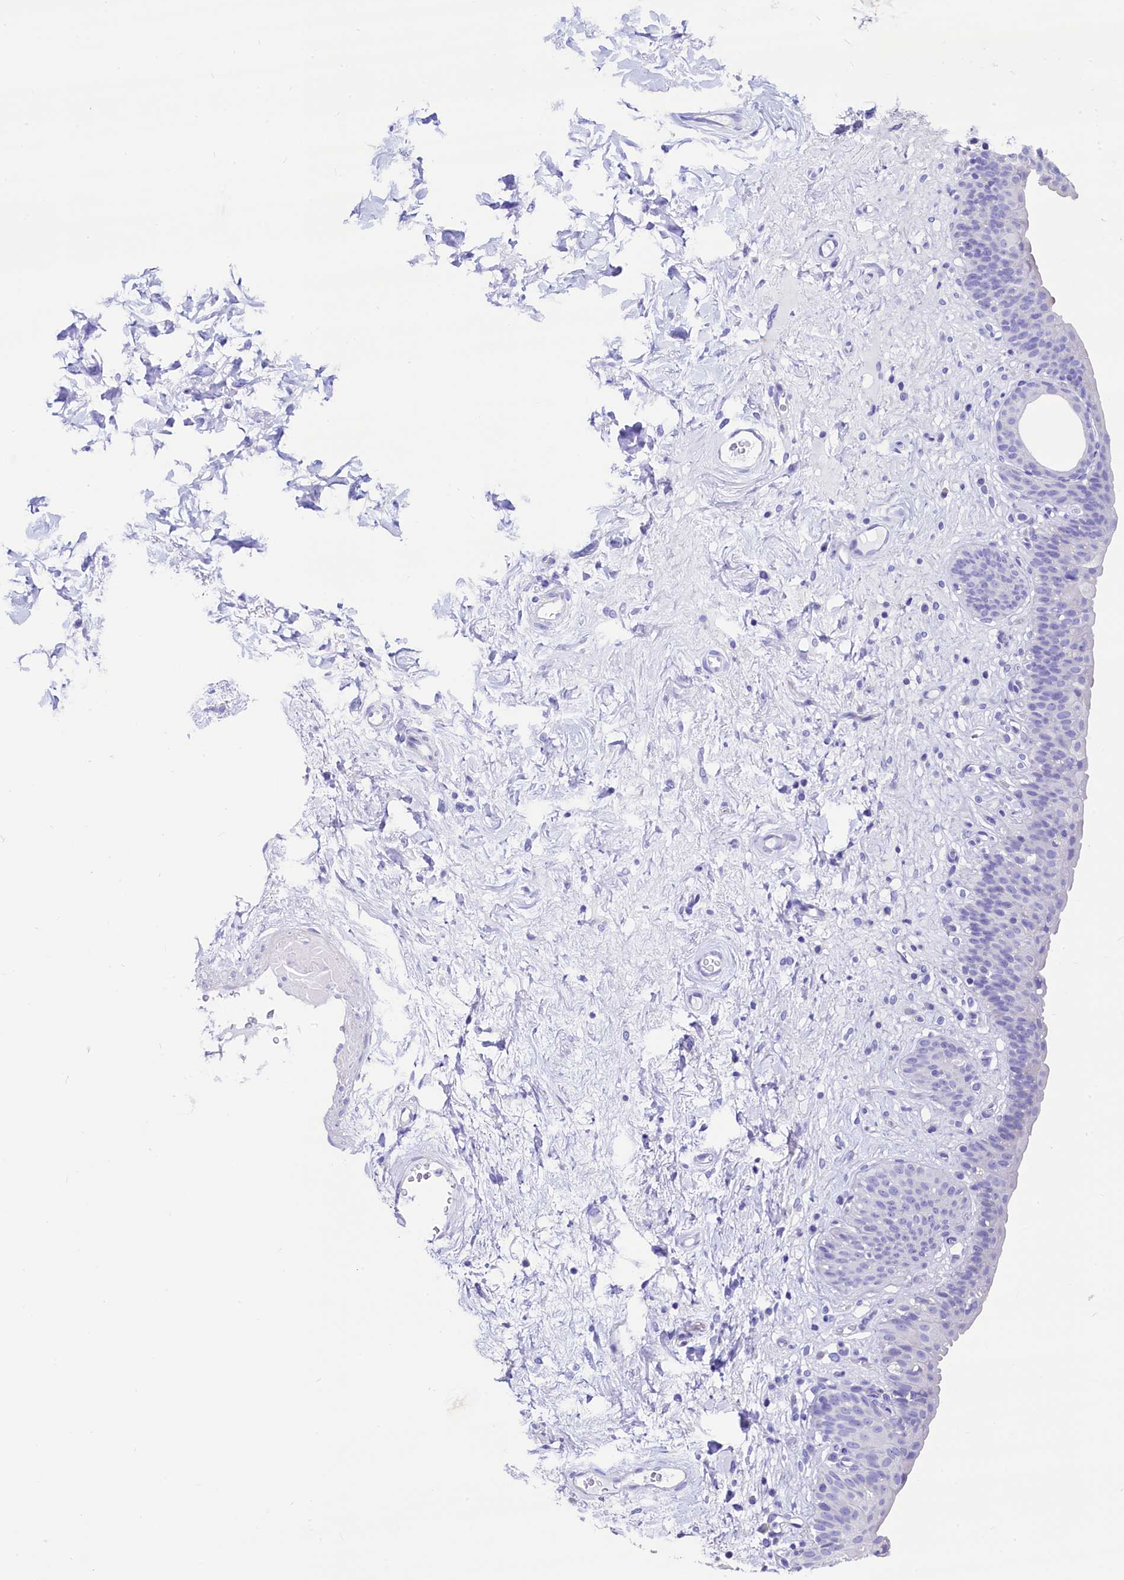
{"staining": {"intensity": "negative", "quantity": "none", "location": "none"}, "tissue": "urinary bladder", "cell_type": "Urothelial cells", "image_type": "normal", "snomed": [{"axis": "morphology", "description": "Normal tissue, NOS"}, {"axis": "topography", "description": "Urinary bladder"}], "caption": "IHC histopathology image of normal urinary bladder stained for a protein (brown), which demonstrates no positivity in urothelial cells.", "gene": "RBP3", "patient": {"sex": "male", "age": 83}}